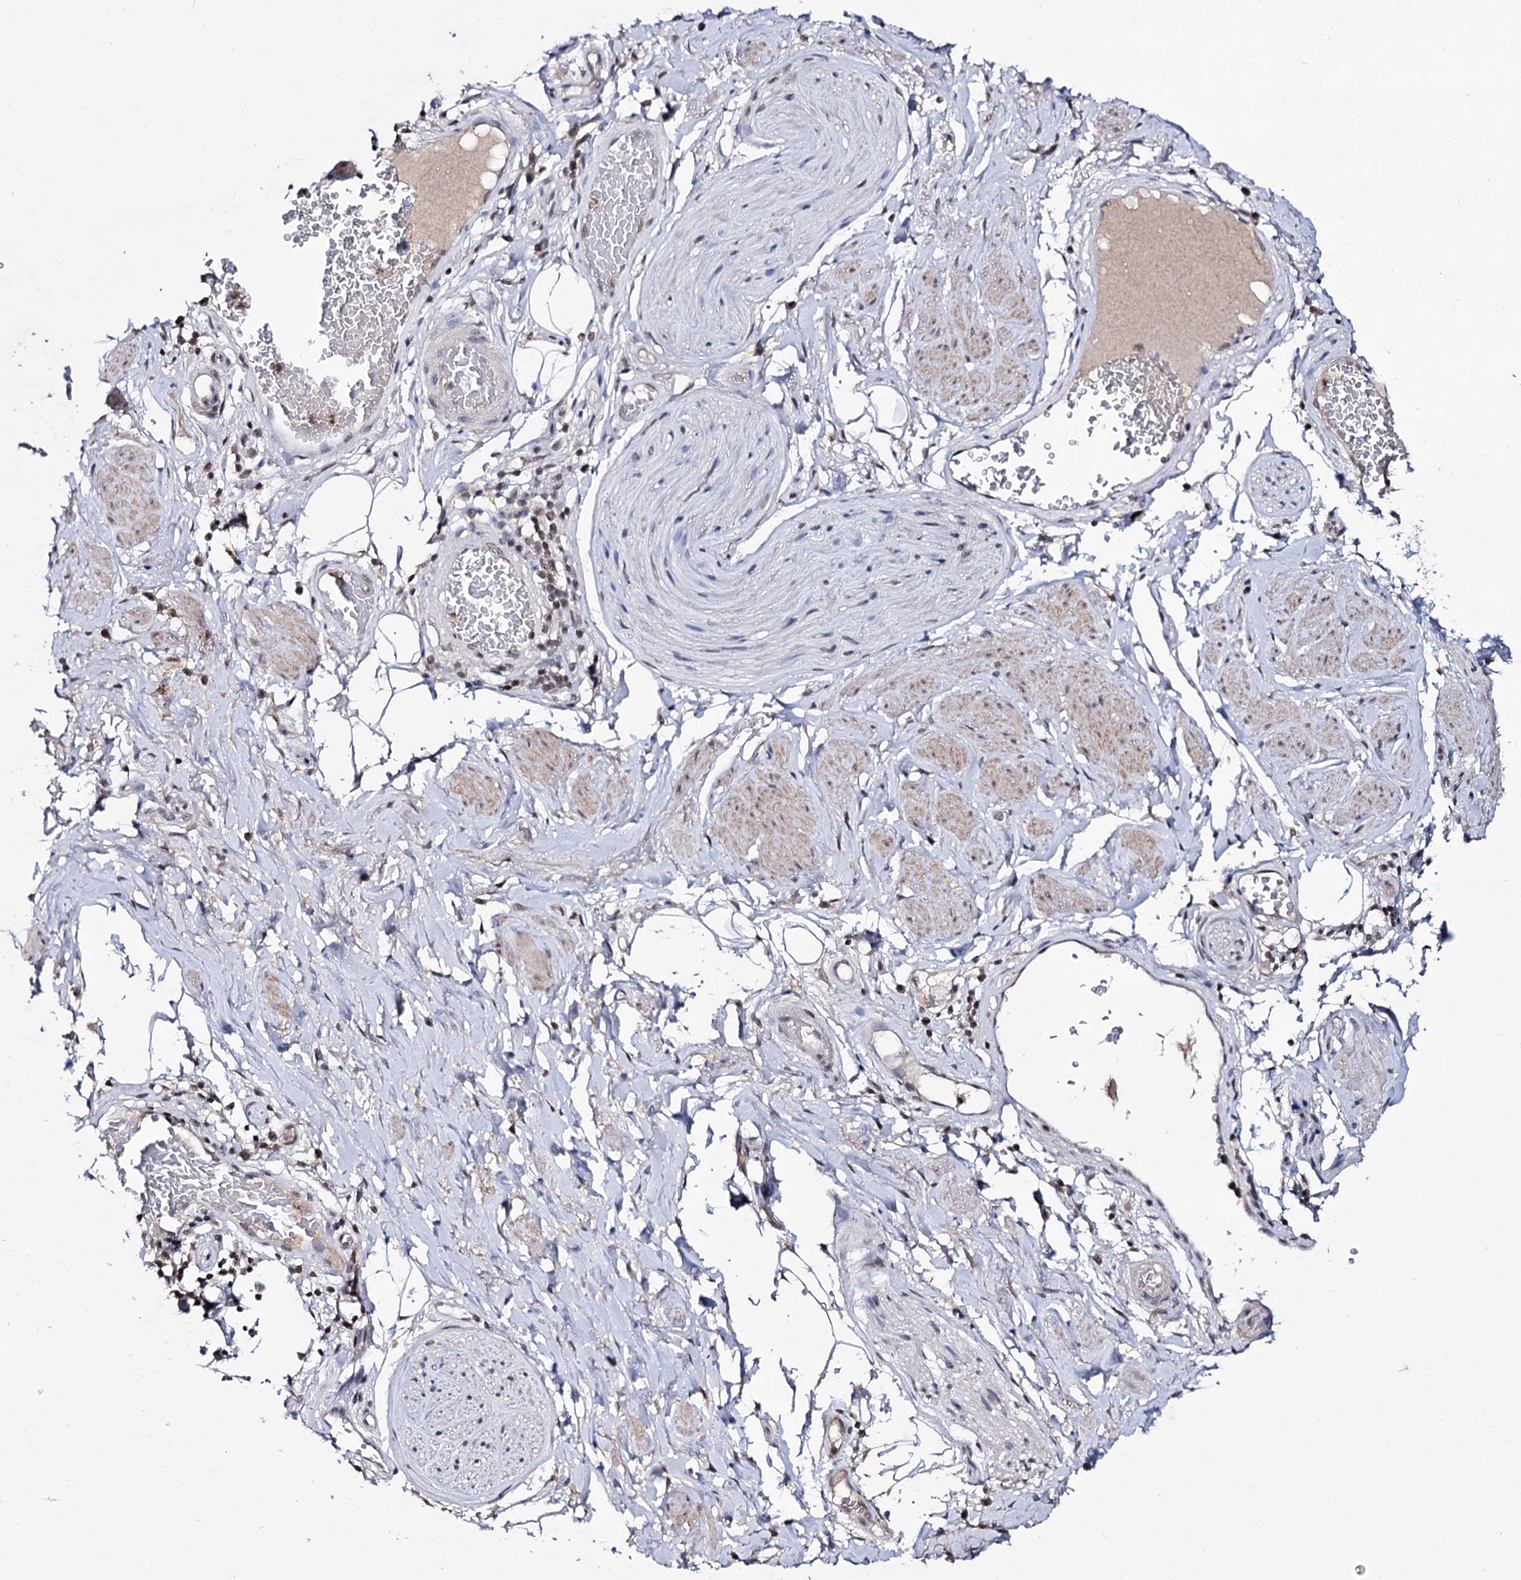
{"staining": {"intensity": "negative", "quantity": "none", "location": "none"}, "tissue": "adipose tissue", "cell_type": "Adipocytes", "image_type": "normal", "snomed": [{"axis": "morphology", "description": "Normal tissue, NOS"}, {"axis": "morphology", "description": "Adenocarcinoma, NOS"}, {"axis": "topography", "description": "Rectum"}, {"axis": "topography", "description": "Vagina"}, {"axis": "topography", "description": "Peripheral nerve tissue"}], "caption": "Adipocytes show no significant protein positivity in unremarkable adipose tissue. The staining is performed using DAB brown chromogen with nuclei counter-stained in using hematoxylin.", "gene": "SMCHD1", "patient": {"sex": "female", "age": 71}}